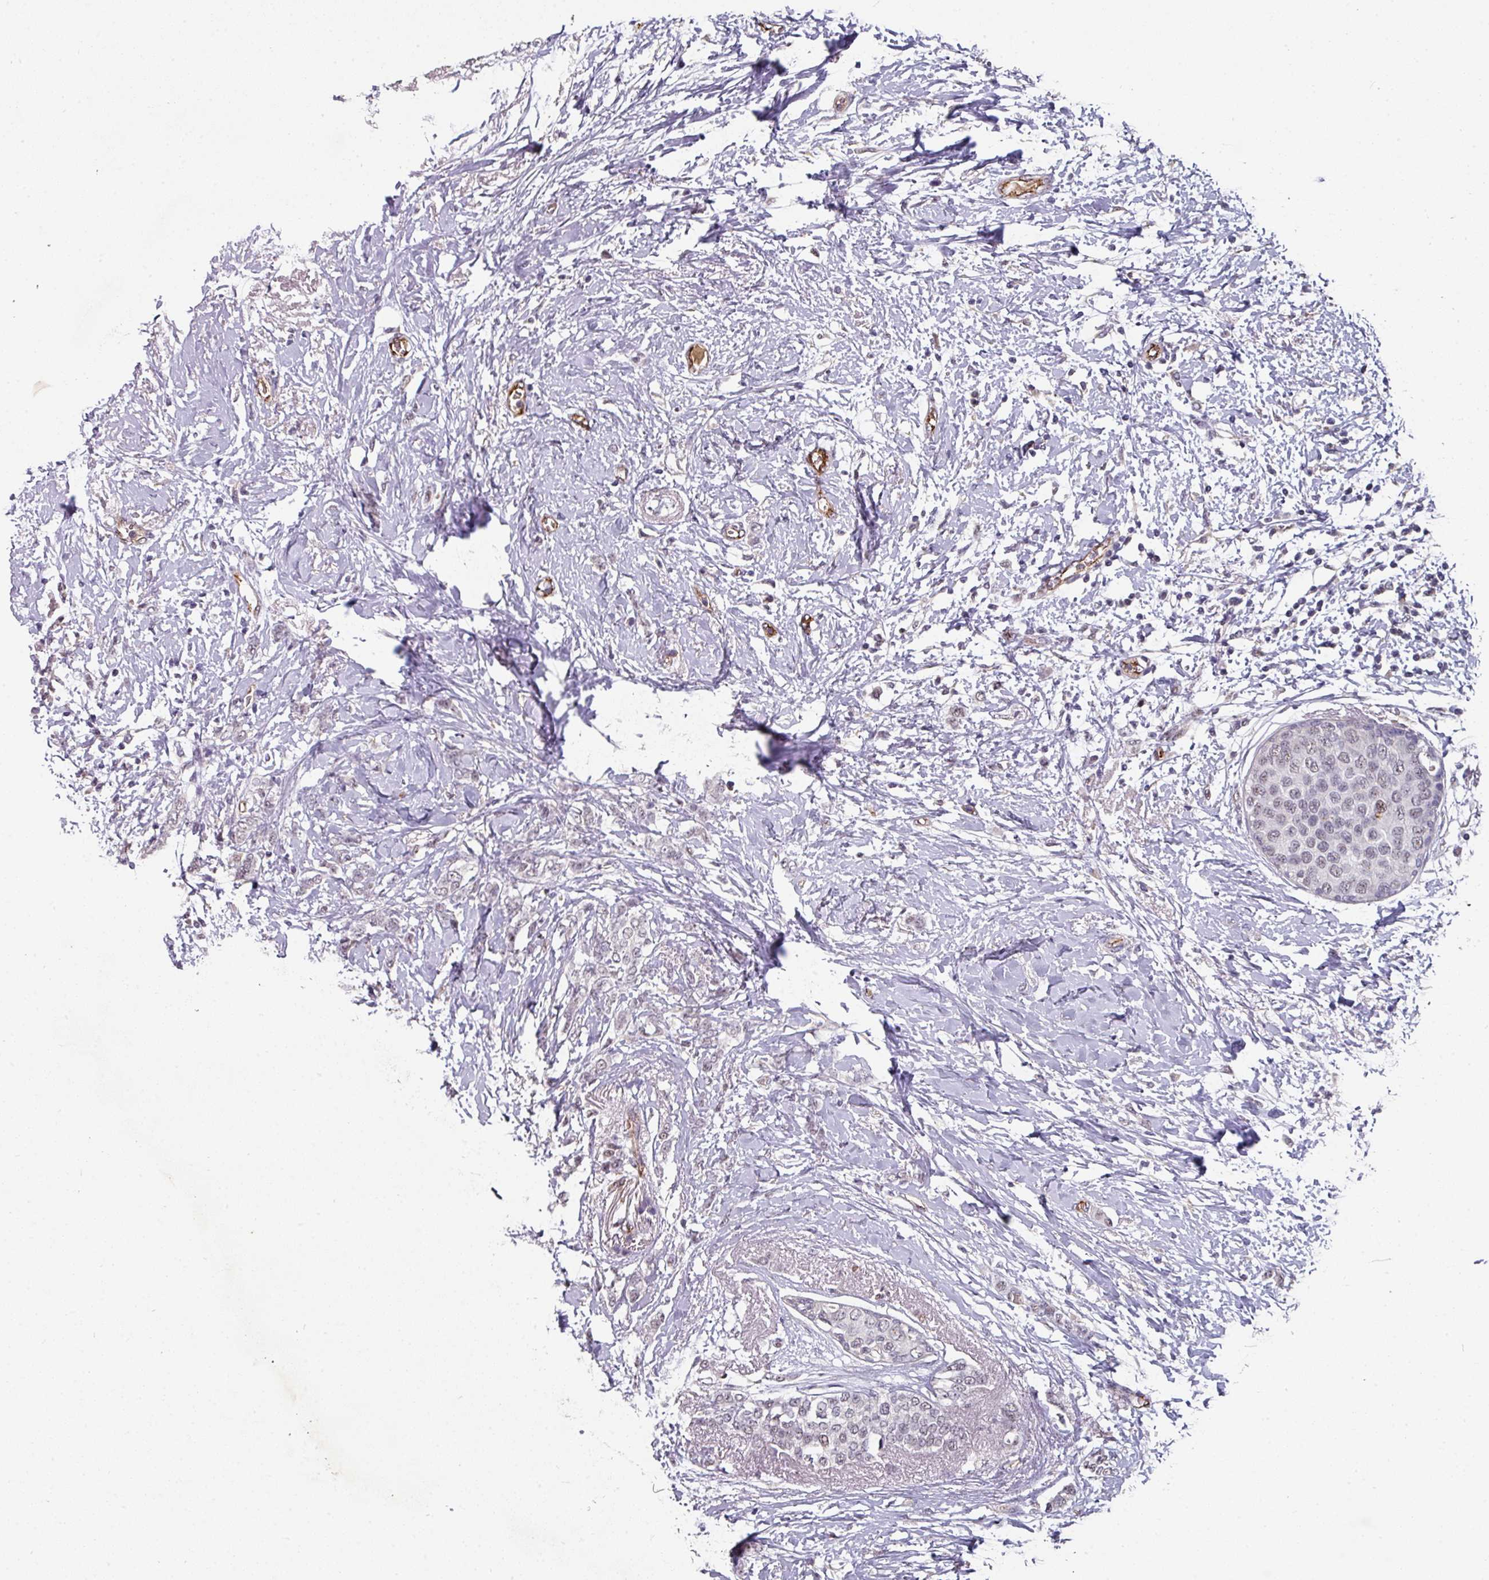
{"staining": {"intensity": "weak", "quantity": "<25%", "location": "nuclear"}, "tissue": "breast cancer", "cell_type": "Tumor cells", "image_type": "cancer", "snomed": [{"axis": "morphology", "description": "Duct carcinoma"}, {"axis": "topography", "description": "Breast"}], "caption": "An IHC image of breast infiltrating ductal carcinoma is shown. There is no staining in tumor cells of breast infiltrating ductal carcinoma.", "gene": "SIDT2", "patient": {"sex": "female", "age": 72}}